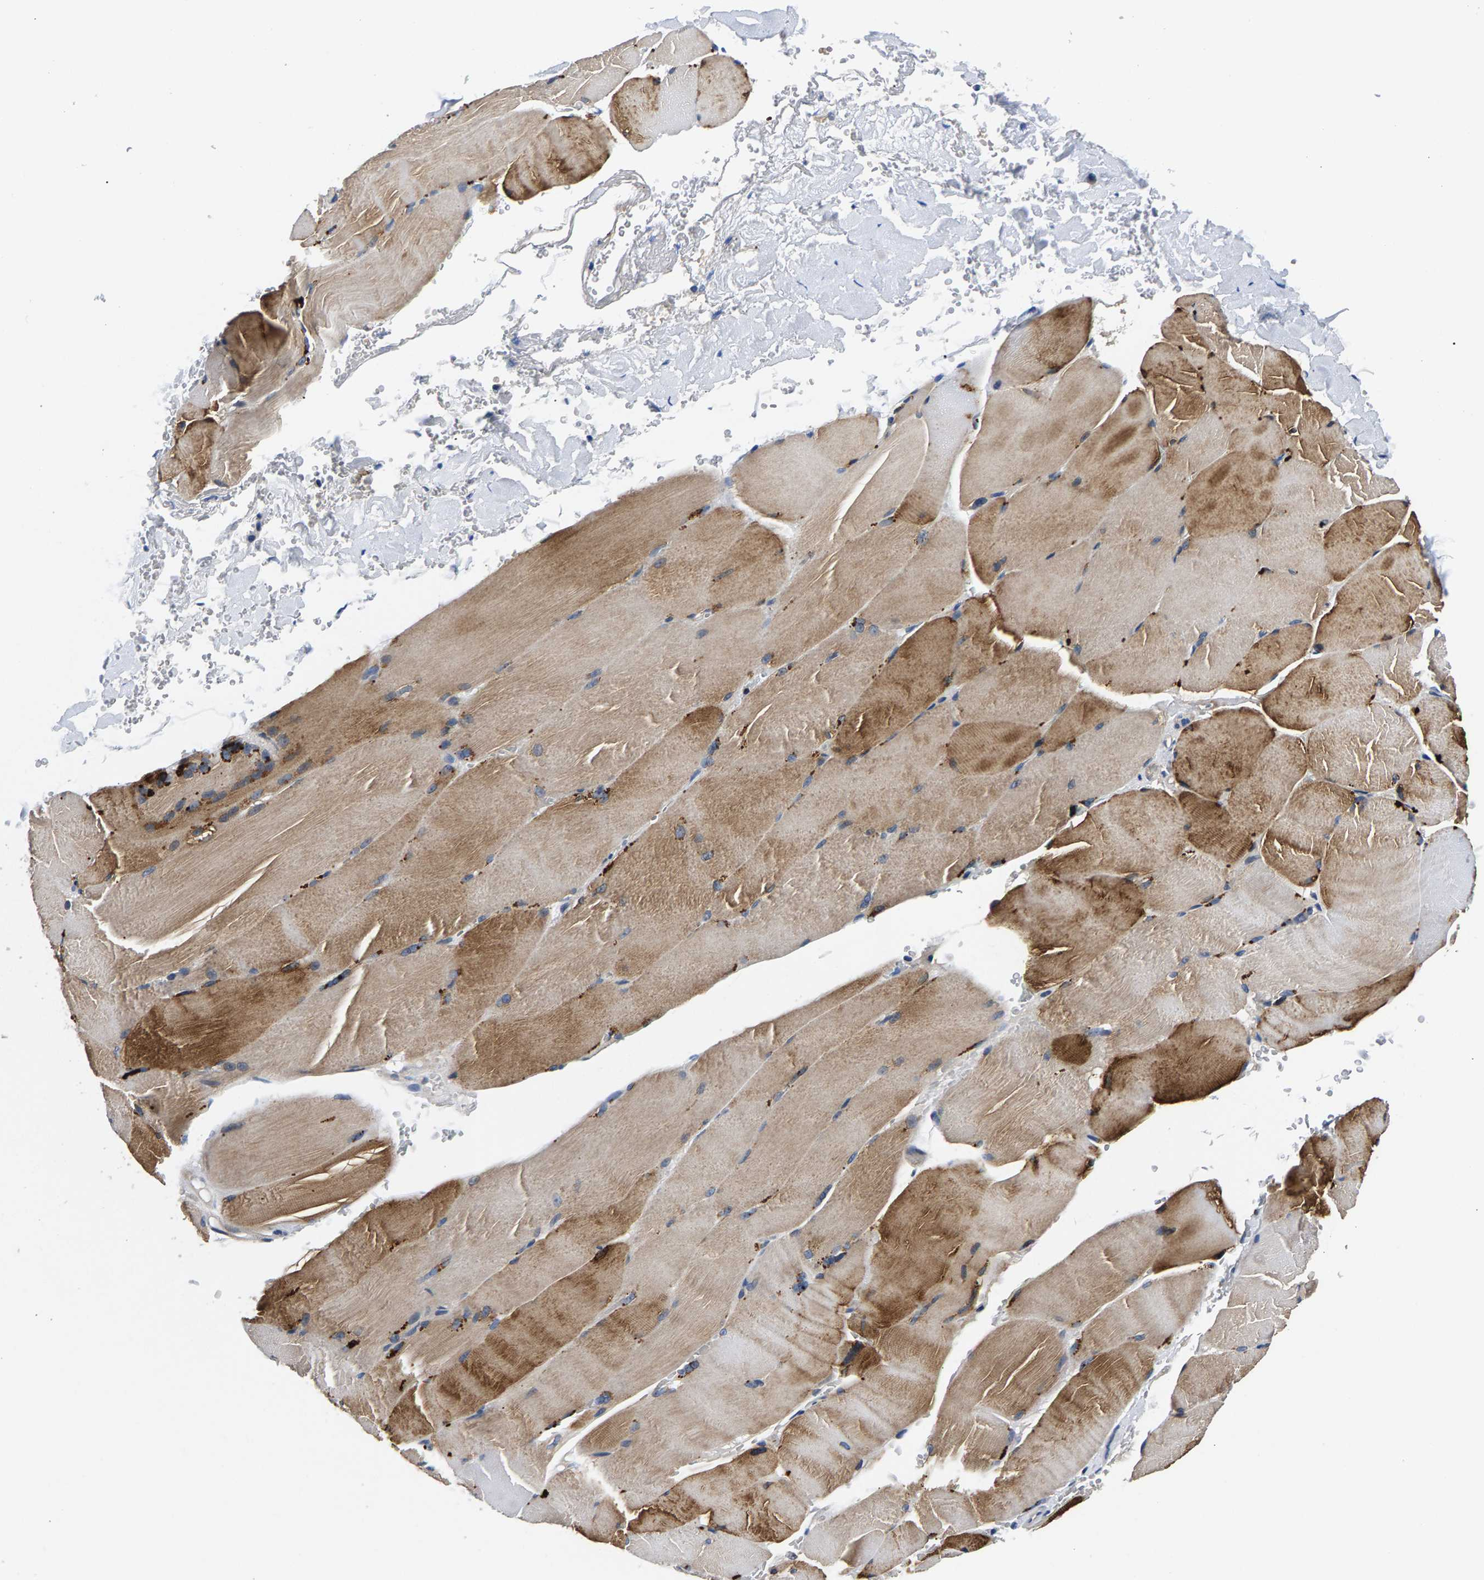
{"staining": {"intensity": "moderate", "quantity": "25%-75%", "location": "cytoplasmic/membranous"}, "tissue": "skeletal muscle", "cell_type": "Myocytes", "image_type": "normal", "snomed": [{"axis": "morphology", "description": "Normal tissue, NOS"}, {"axis": "topography", "description": "Skin"}, {"axis": "topography", "description": "Skeletal muscle"}], "caption": "High-power microscopy captured an immunohistochemistry (IHC) photomicrograph of unremarkable skeletal muscle, revealing moderate cytoplasmic/membranous staining in about 25%-75% of myocytes. The staining was performed using DAB to visualize the protein expression in brown, while the nuclei were stained in blue with hematoxylin (Magnification: 20x).", "gene": "P2RY4", "patient": {"sex": "male", "age": 83}}